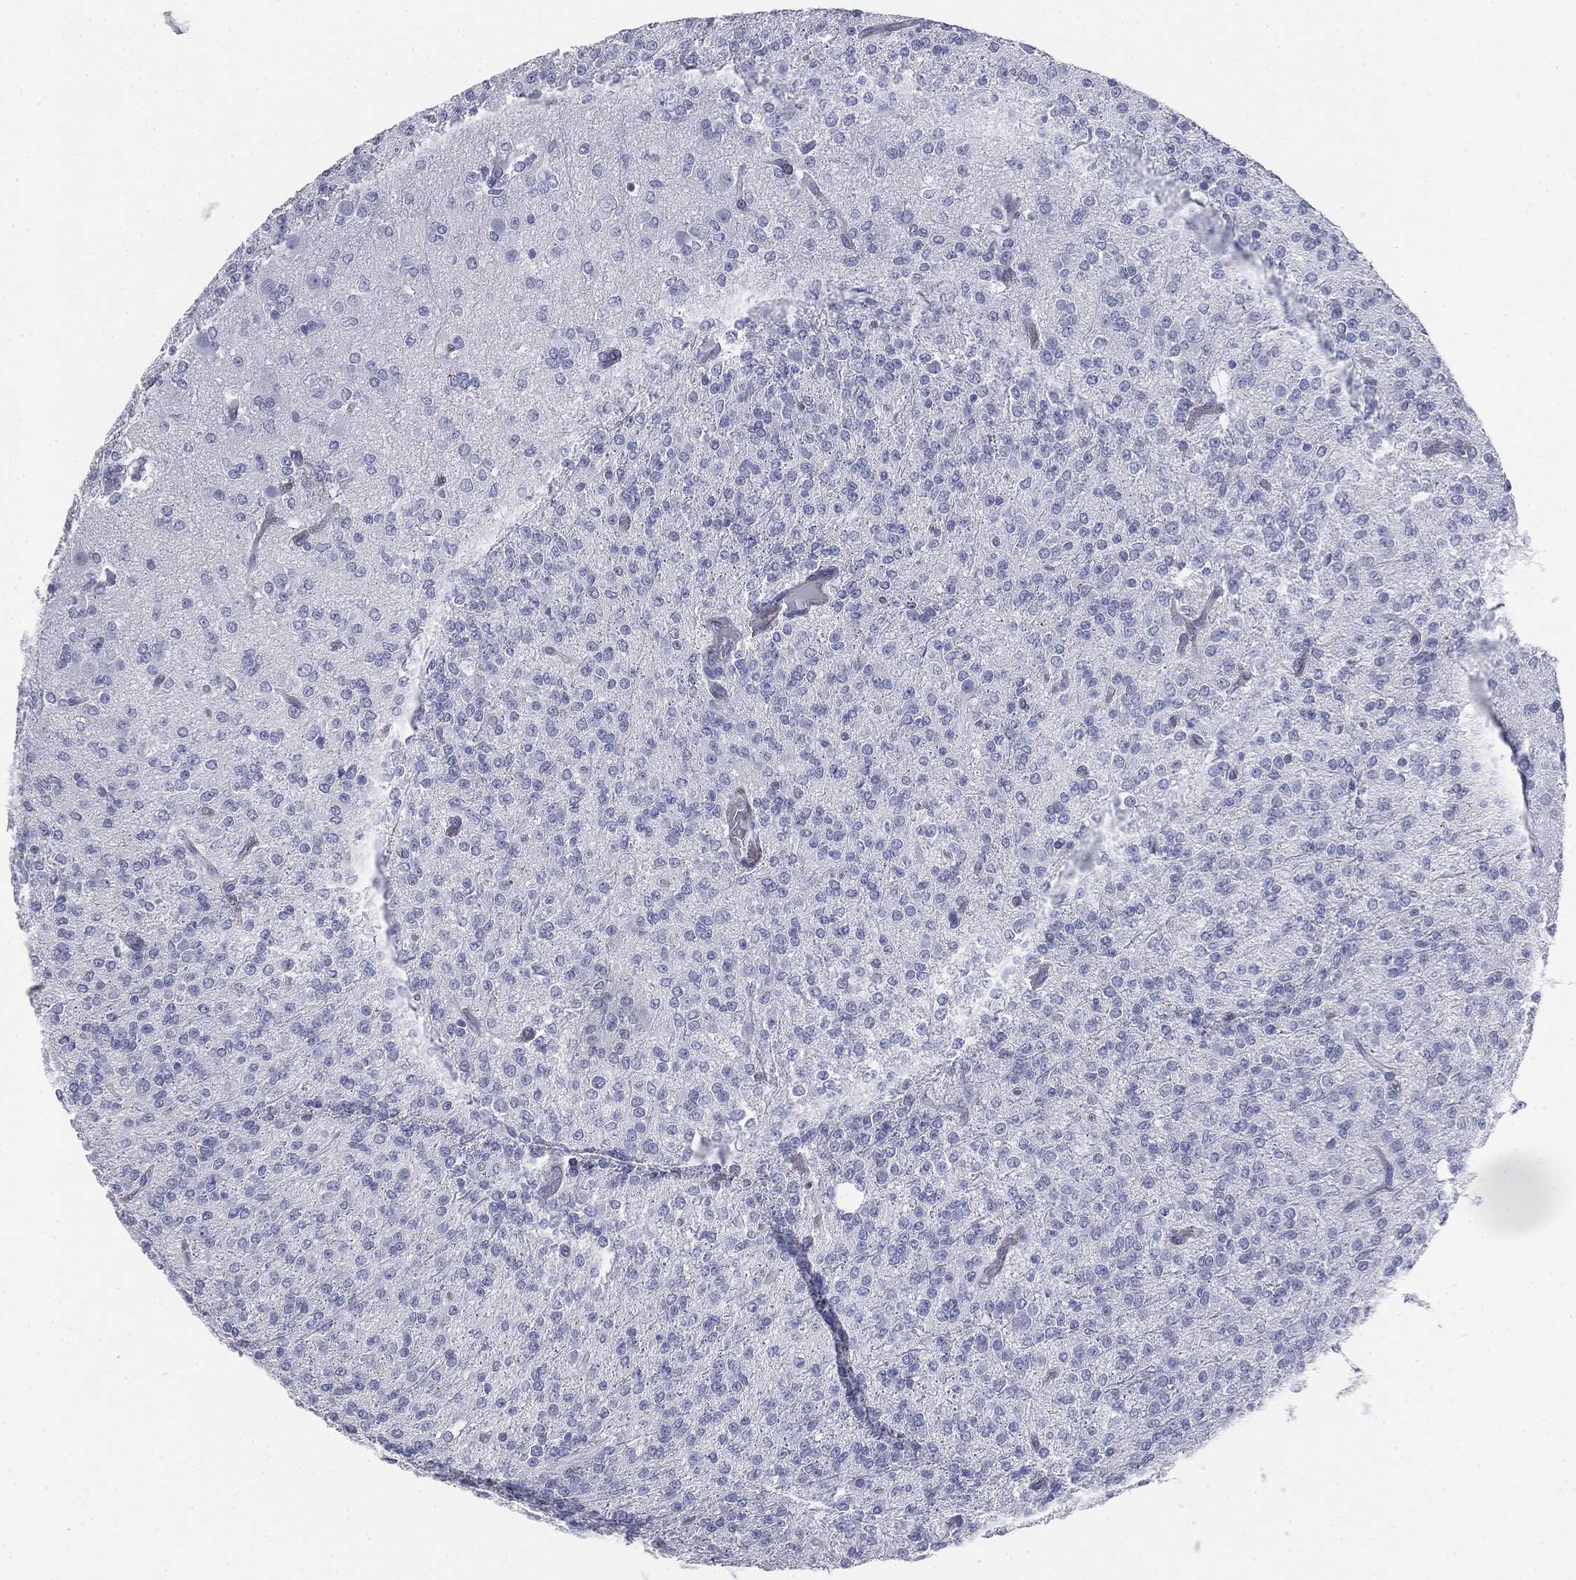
{"staining": {"intensity": "negative", "quantity": "none", "location": "none"}, "tissue": "glioma", "cell_type": "Tumor cells", "image_type": "cancer", "snomed": [{"axis": "morphology", "description": "Glioma, malignant, Low grade"}, {"axis": "topography", "description": "Brain"}], "caption": "Immunohistochemistry micrograph of neoplastic tissue: malignant low-grade glioma stained with DAB exhibits no significant protein expression in tumor cells. (Immunohistochemistry, brightfield microscopy, high magnification).", "gene": "MUC5AC", "patient": {"sex": "male", "age": 27}}